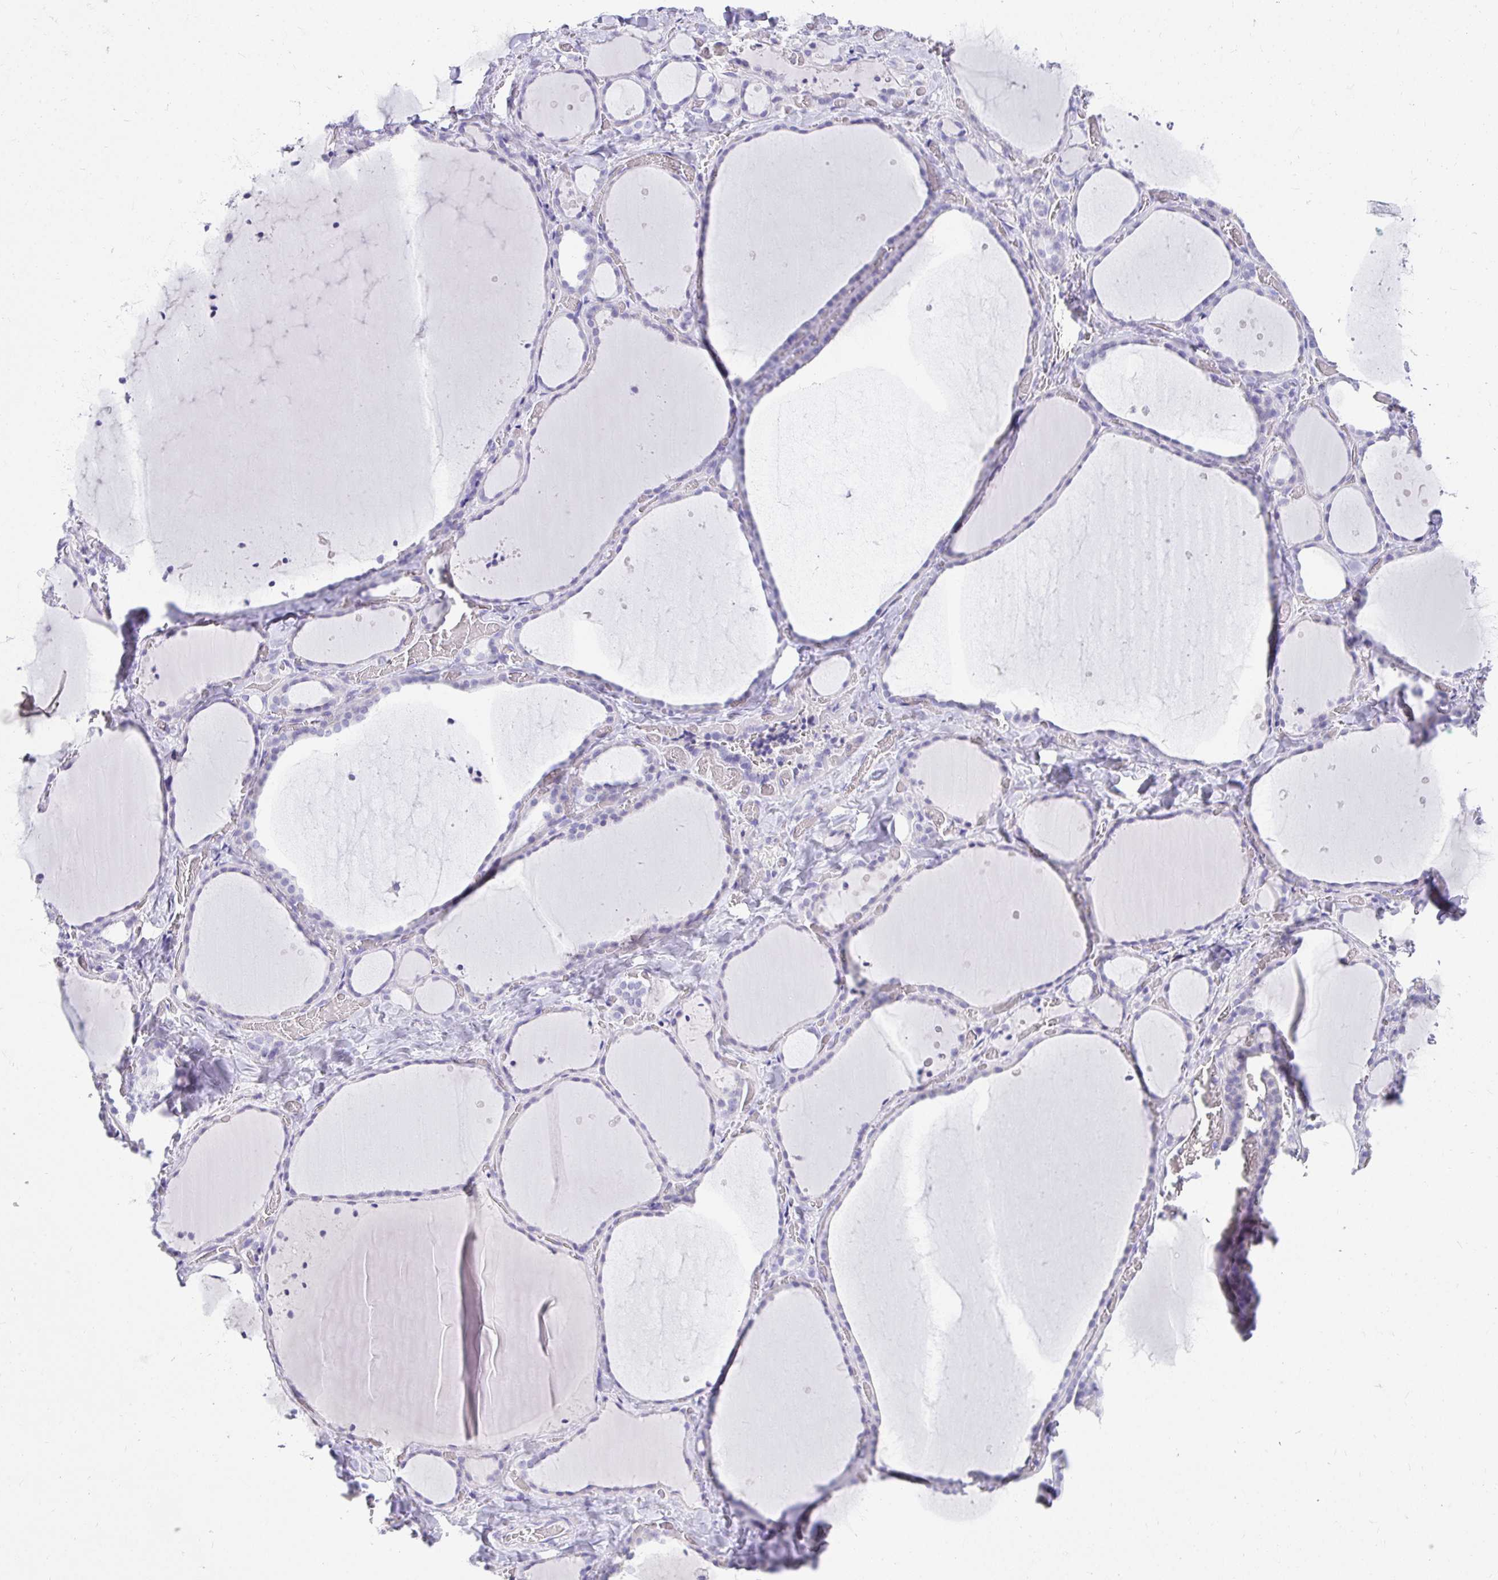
{"staining": {"intensity": "negative", "quantity": "none", "location": "none"}, "tissue": "thyroid gland", "cell_type": "Glandular cells", "image_type": "normal", "snomed": [{"axis": "morphology", "description": "Normal tissue, NOS"}, {"axis": "topography", "description": "Thyroid gland"}], "caption": "IHC photomicrograph of unremarkable human thyroid gland stained for a protein (brown), which reveals no expression in glandular cells. The staining is performed using DAB brown chromogen with nuclei counter-stained in using hematoxylin.", "gene": "CHAT", "patient": {"sex": "female", "age": 36}}